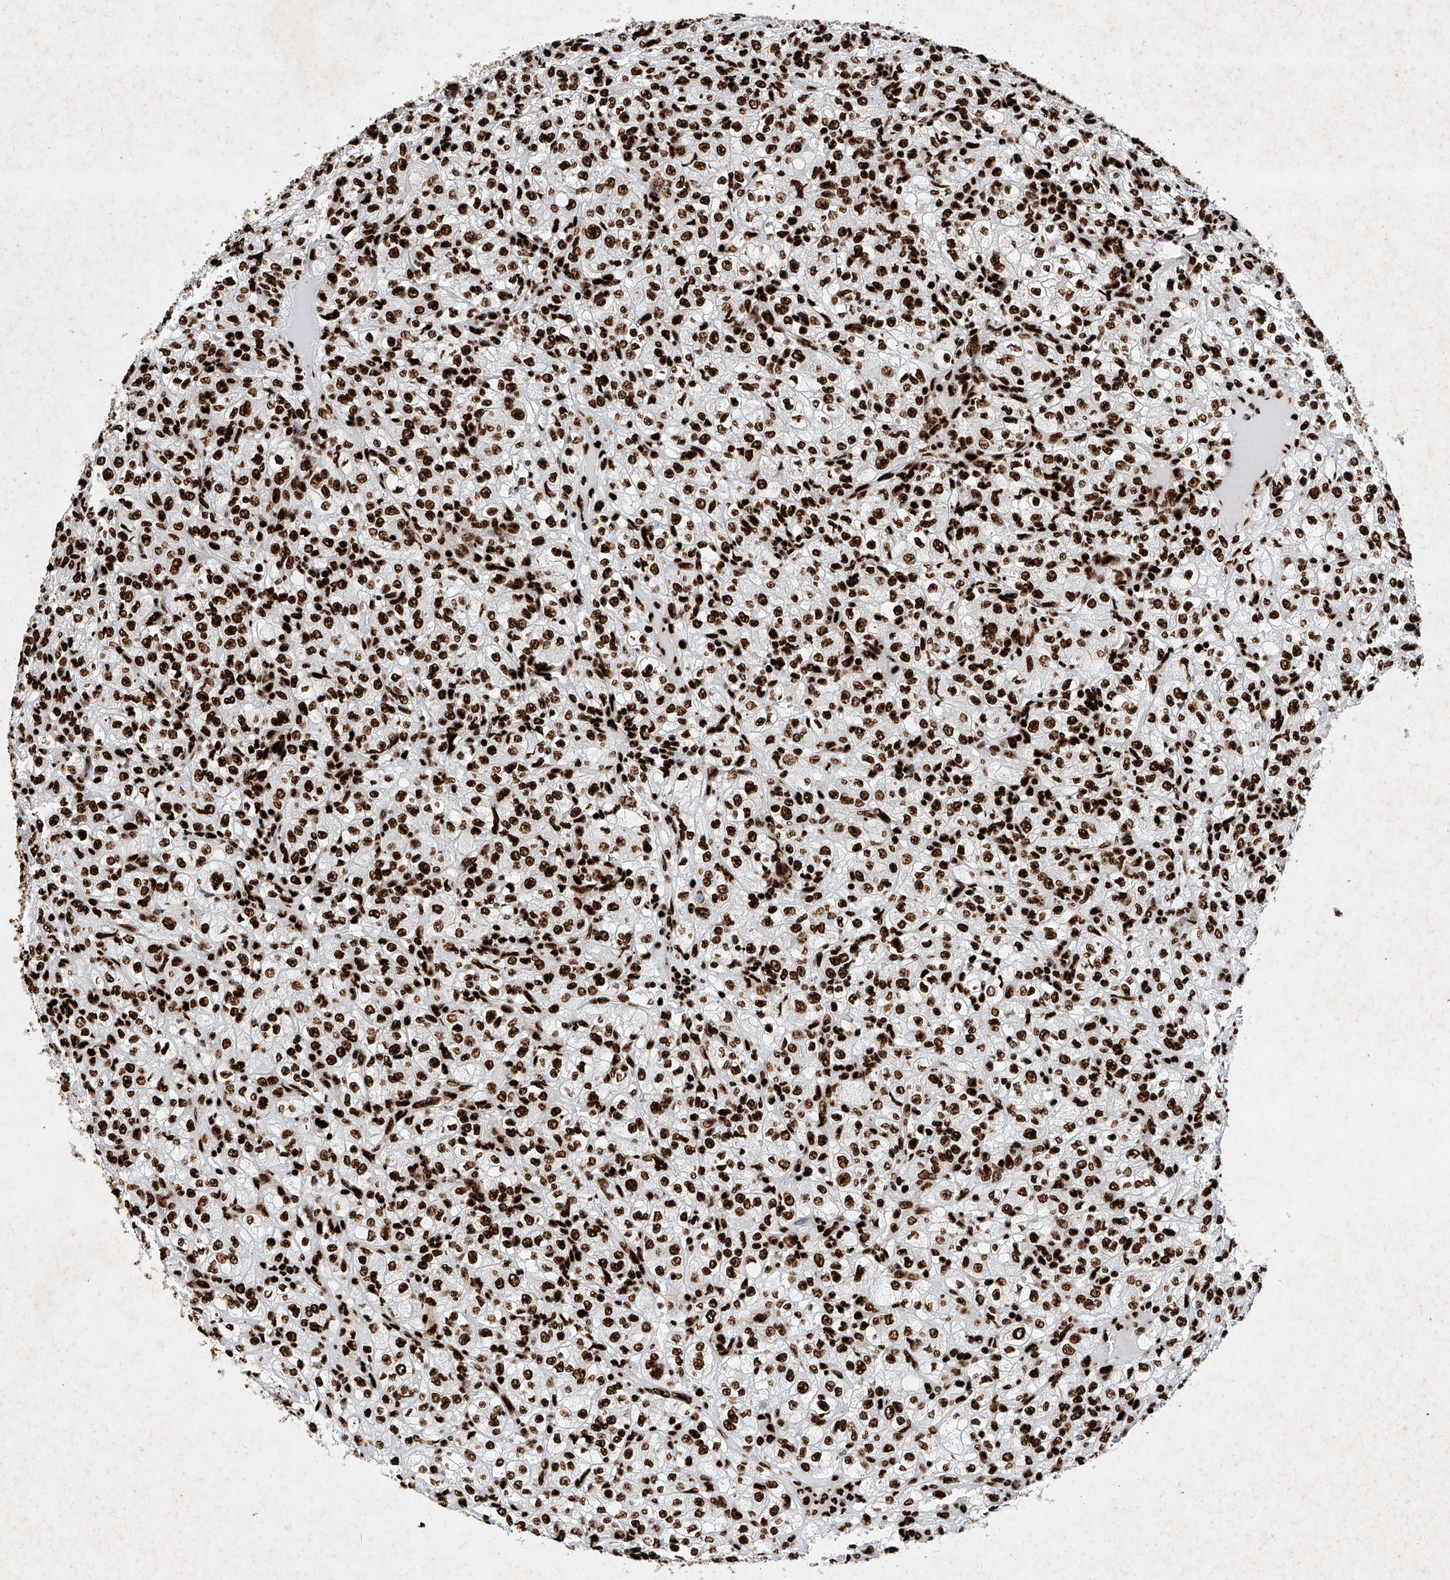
{"staining": {"intensity": "strong", "quantity": ">75%", "location": "nuclear"}, "tissue": "renal cancer", "cell_type": "Tumor cells", "image_type": "cancer", "snomed": [{"axis": "morphology", "description": "Normal tissue, NOS"}, {"axis": "morphology", "description": "Adenocarcinoma, NOS"}, {"axis": "topography", "description": "Kidney"}], "caption": "The image exhibits immunohistochemical staining of renal adenocarcinoma. There is strong nuclear expression is present in approximately >75% of tumor cells. (Brightfield microscopy of DAB IHC at high magnification).", "gene": "SRSF6", "patient": {"sex": "female", "age": 72}}